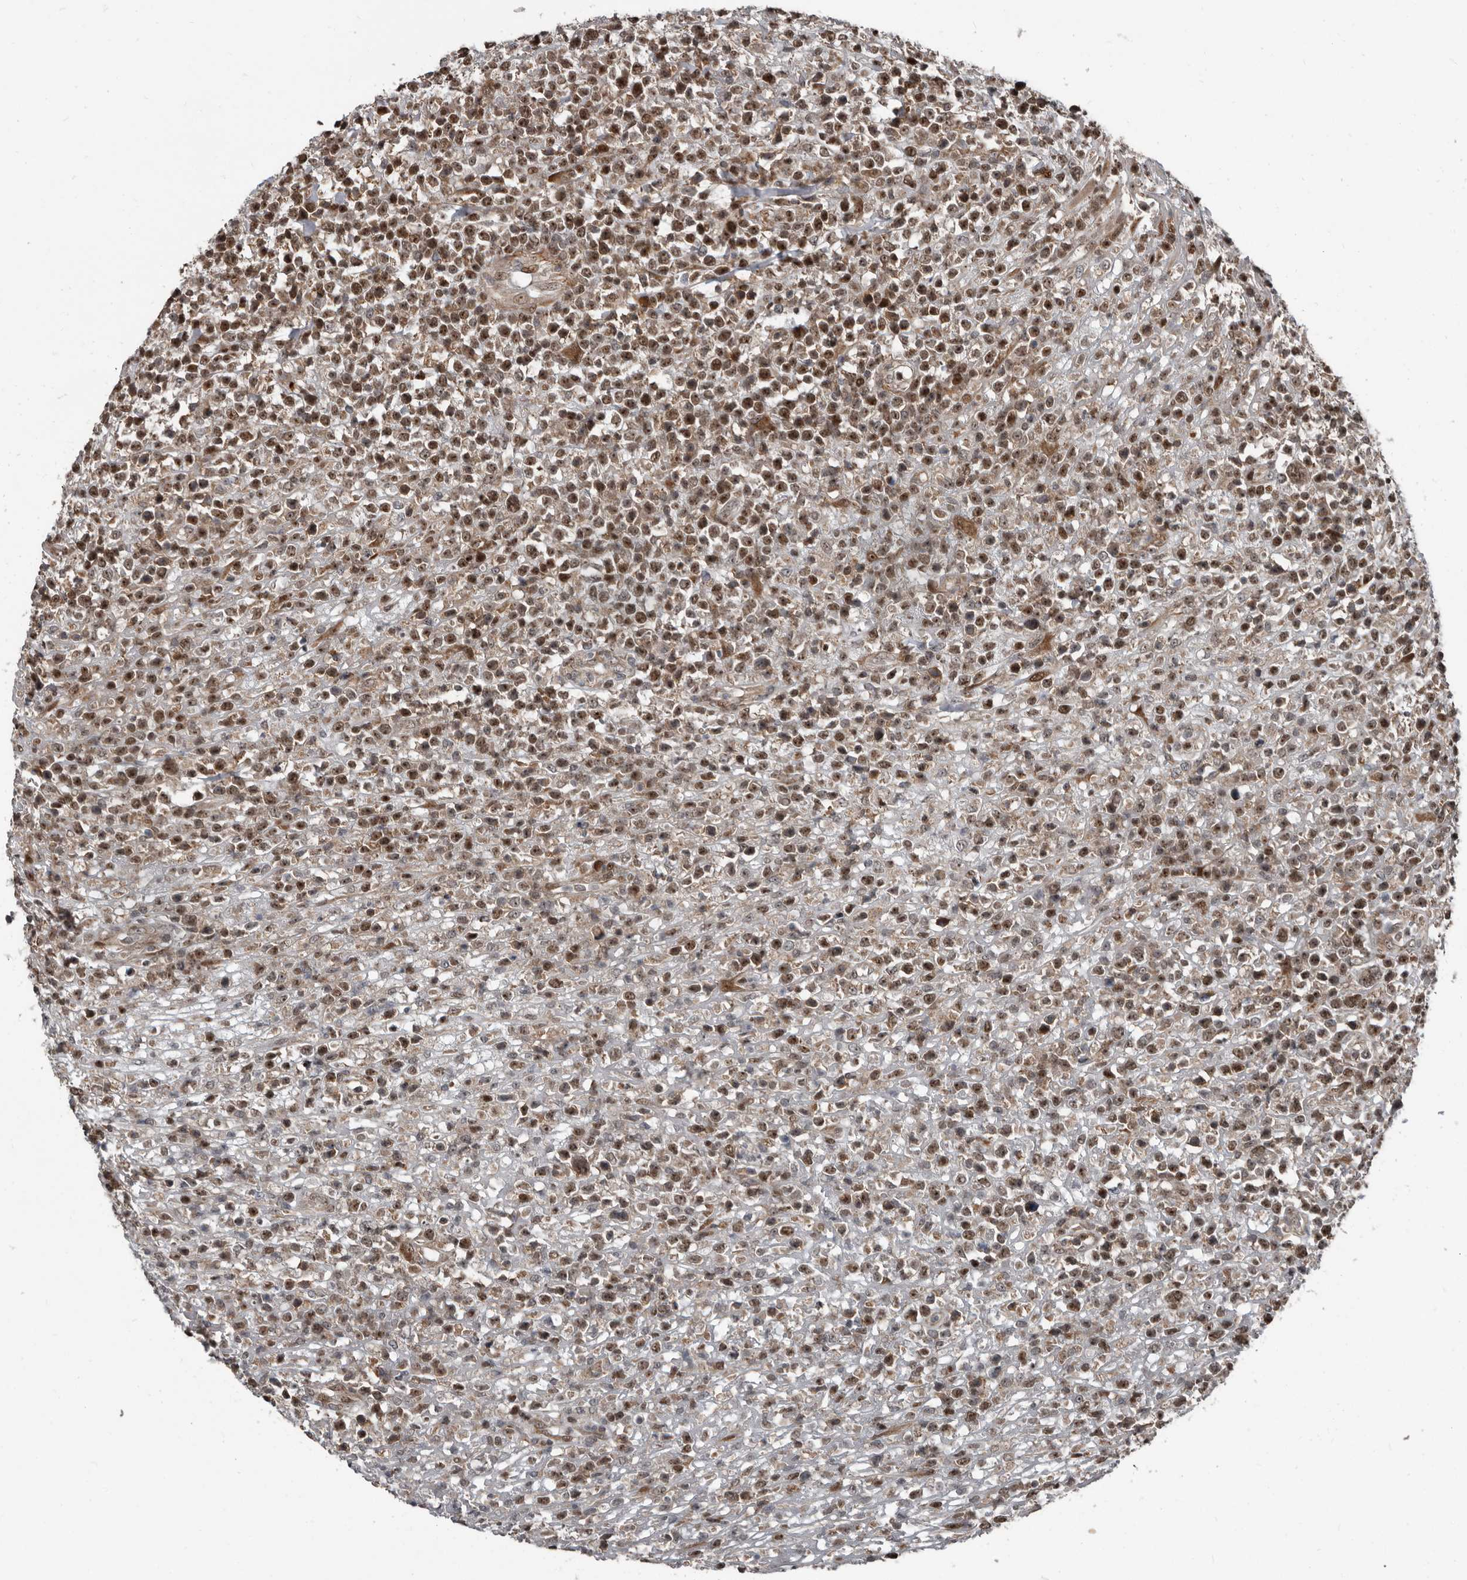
{"staining": {"intensity": "moderate", "quantity": ">75%", "location": "nuclear"}, "tissue": "lymphoma", "cell_type": "Tumor cells", "image_type": "cancer", "snomed": [{"axis": "morphology", "description": "Malignant lymphoma, non-Hodgkin's type, High grade"}, {"axis": "topography", "description": "Colon"}], "caption": "Tumor cells reveal medium levels of moderate nuclear expression in approximately >75% of cells in human lymphoma. Using DAB (brown) and hematoxylin (blue) stains, captured at high magnification using brightfield microscopy.", "gene": "CHD1L", "patient": {"sex": "female", "age": 53}}